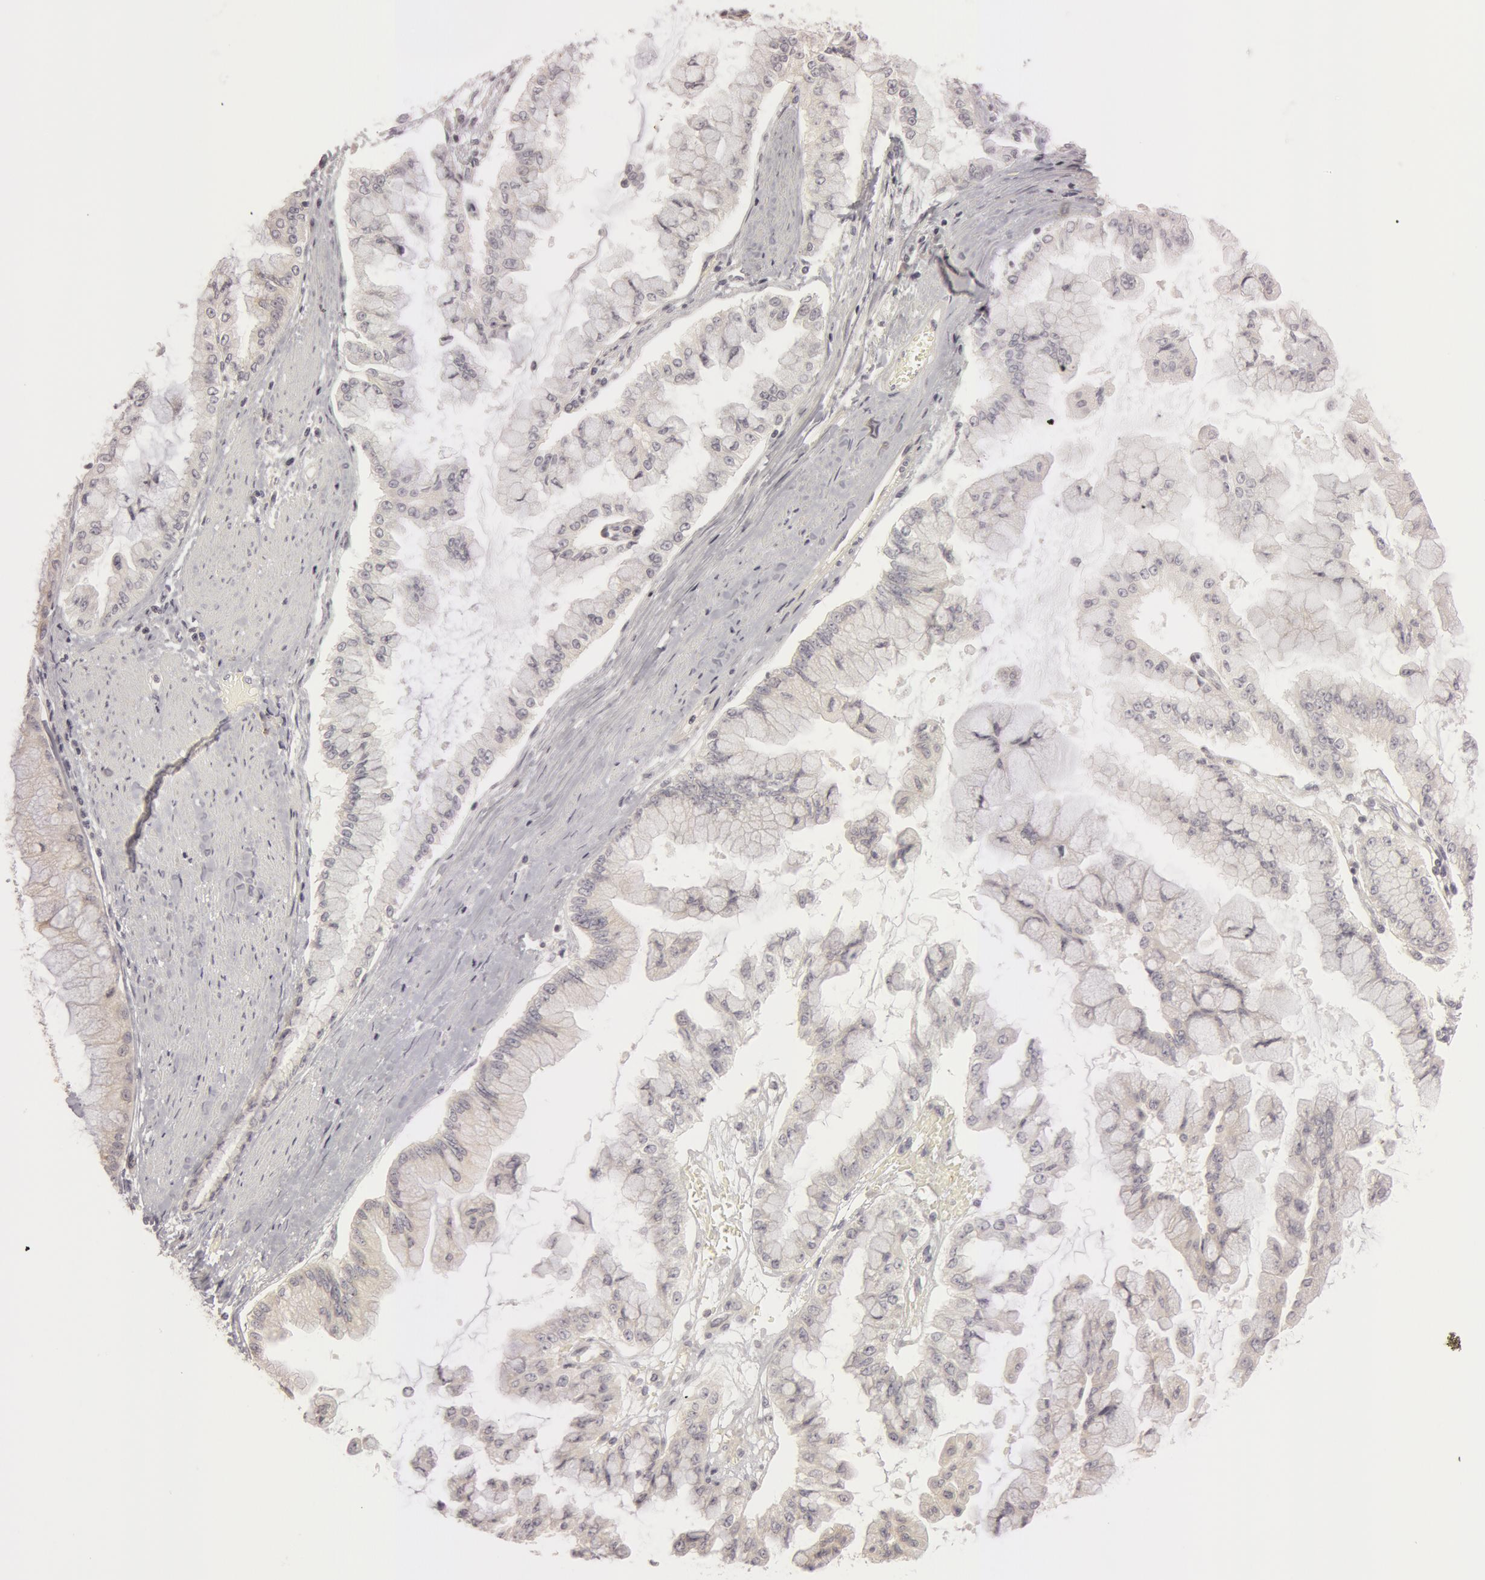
{"staining": {"intensity": "weak", "quantity": "<25%", "location": "cytoplasmic/membranous"}, "tissue": "liver cancer", "cell_type": "Tumor cells", "image_type": "cancer", "snomed": [{"axis": "morphology", "description": "Cholangiocarcinoma"}, {"axis": "topography", "description": "Liver"}], "caption": "DAB (3,3'-diaminobenzidine) immunohistochemical staining of human liver cancer (cholangiocarcinoma) shows no significant staining in tumor cells.", "gene": "RALGAPA1", "patient": {"sex": "female", "age": 79}}